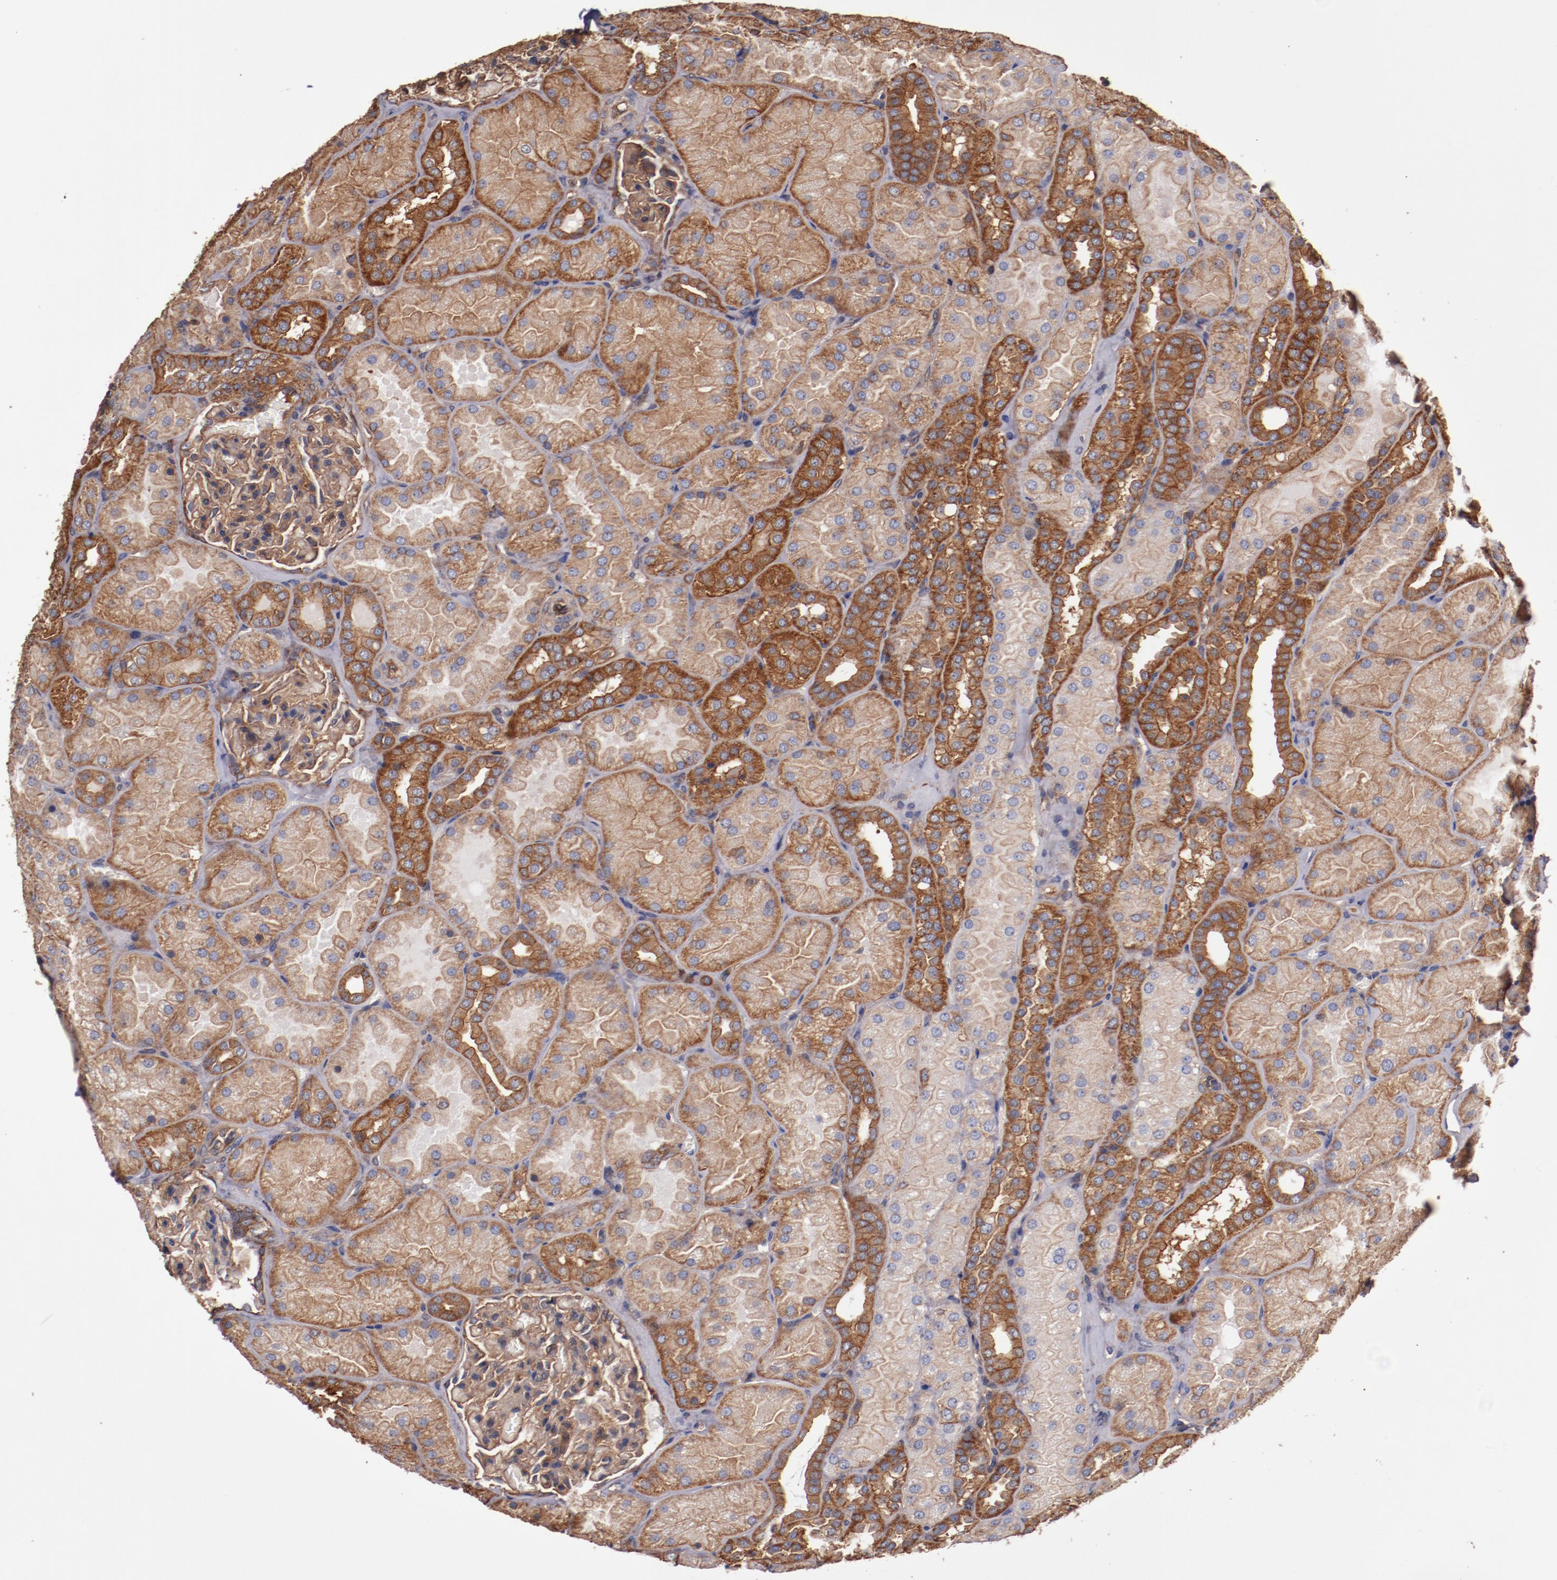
{"staining": {"intensity": "moderate", "quantity": ">75%", "location": "cytoplasmic/membranous"}, "tissue": "kidney", "cell_type": "Cells in glomeruli", "image_type": "normal", "snomed": [{"axis": "morphology", "description": "Normal tissue, NOS"}, {"axis": "topography", "description": "Kidney"}], "caption": "Immunohistochemical staining of normal kidney reveals >75% levels of moderate cytoplasmic/membranous protein expression in about >75% of cells in glomeruli.", "gene": "TMOD3", "patient": {"sex": "male", "age": 28}}